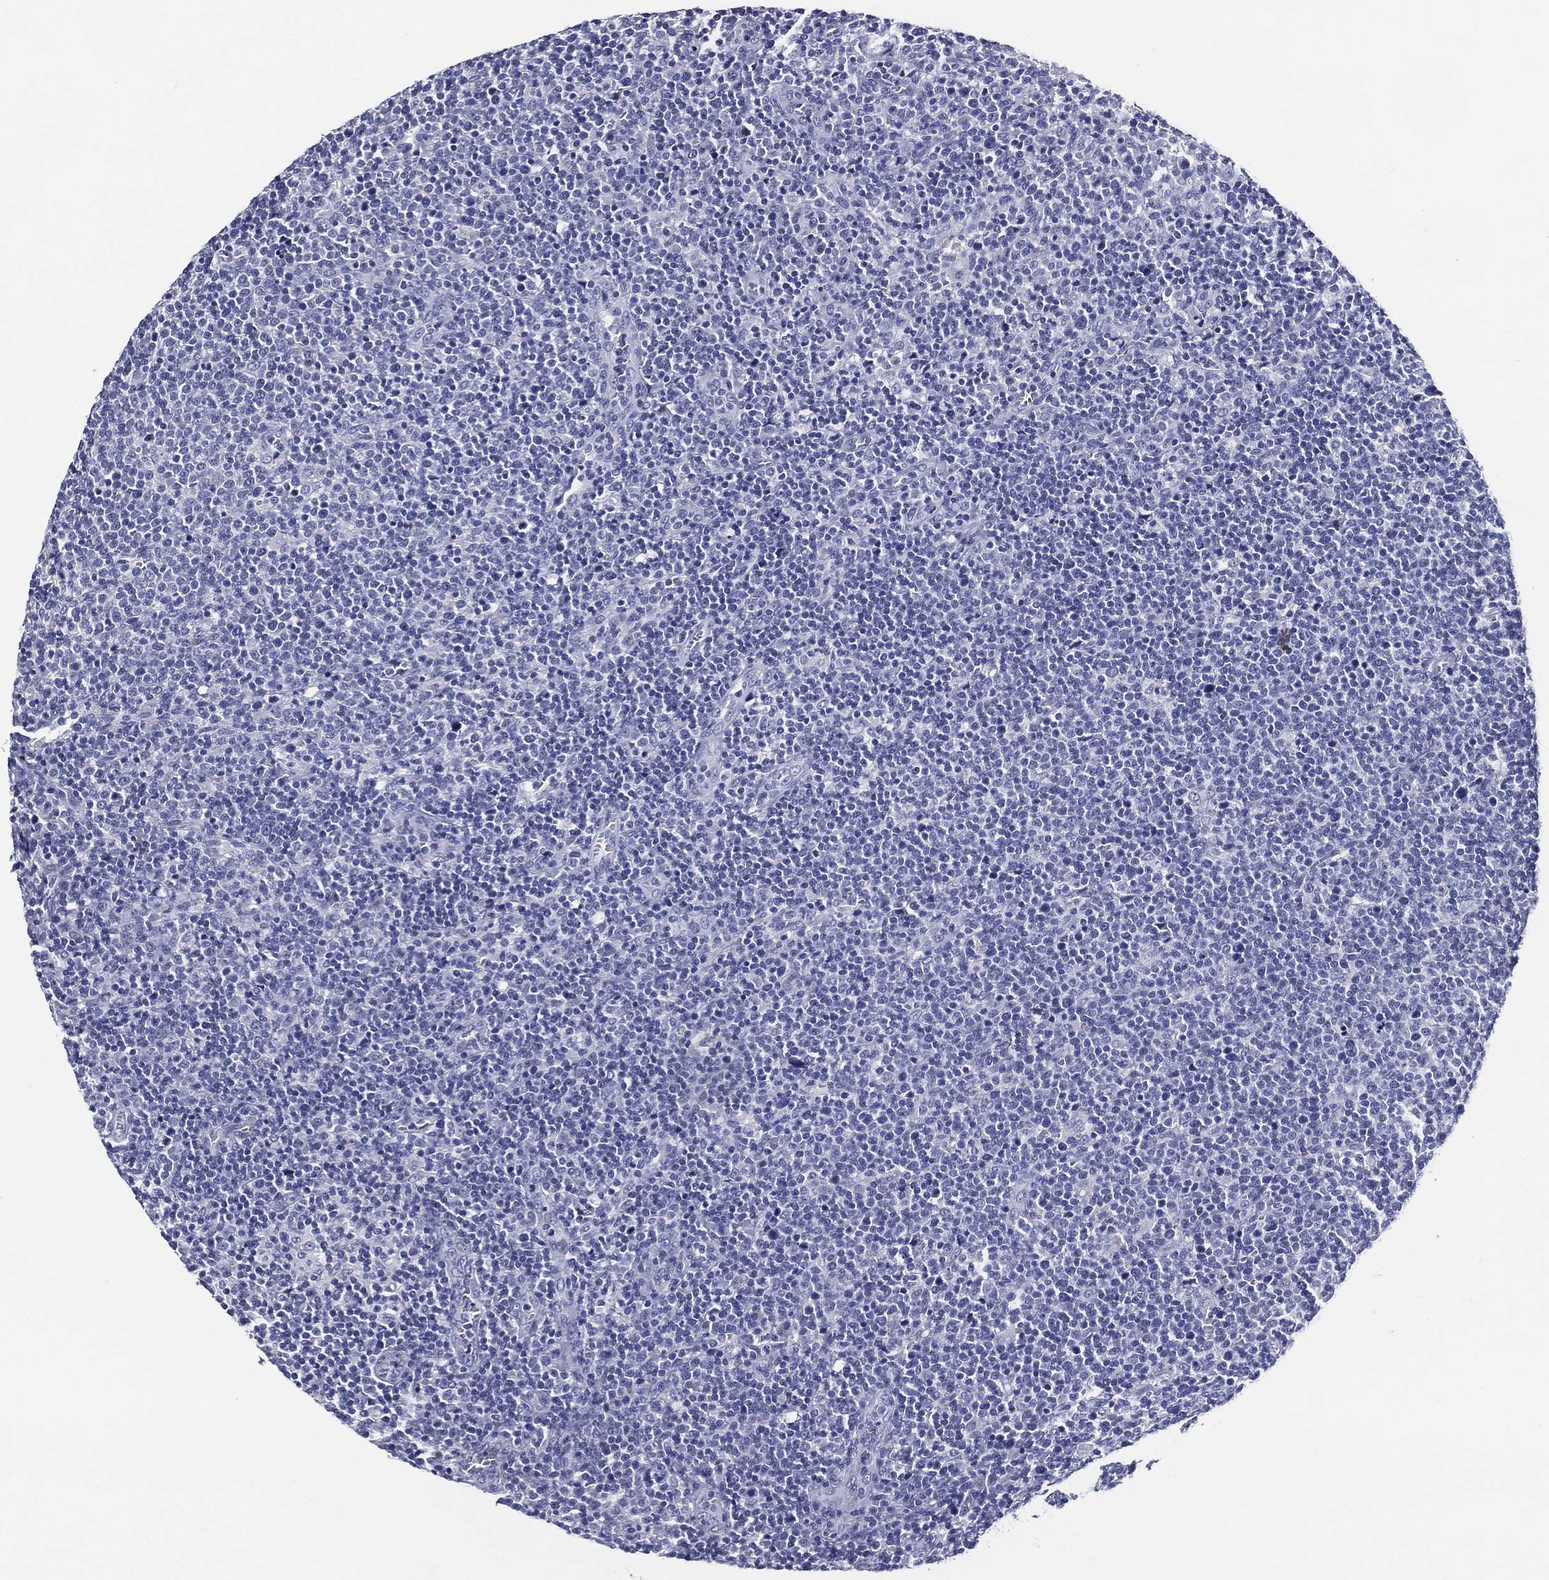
{"staining": {"intensity": "negative", "quantity": "none", "location": "none"}, "tissue": "lymphoma", "cell_type": "Tumor cells", "image_type": "cancer", "snomed": [{"axis": "morphology", "description": "Malignant lymphoma, non-Hodgkin's type, High grade"}, {"axis": "topography", "description": "Lymph node"}], "caption": "This is an immunohistochemistry (IHC) micrograph of lymphoma. There is no expression in tumor cells.", "gene": "ACE2", "patient": {"sex": "male", "age": 61}}